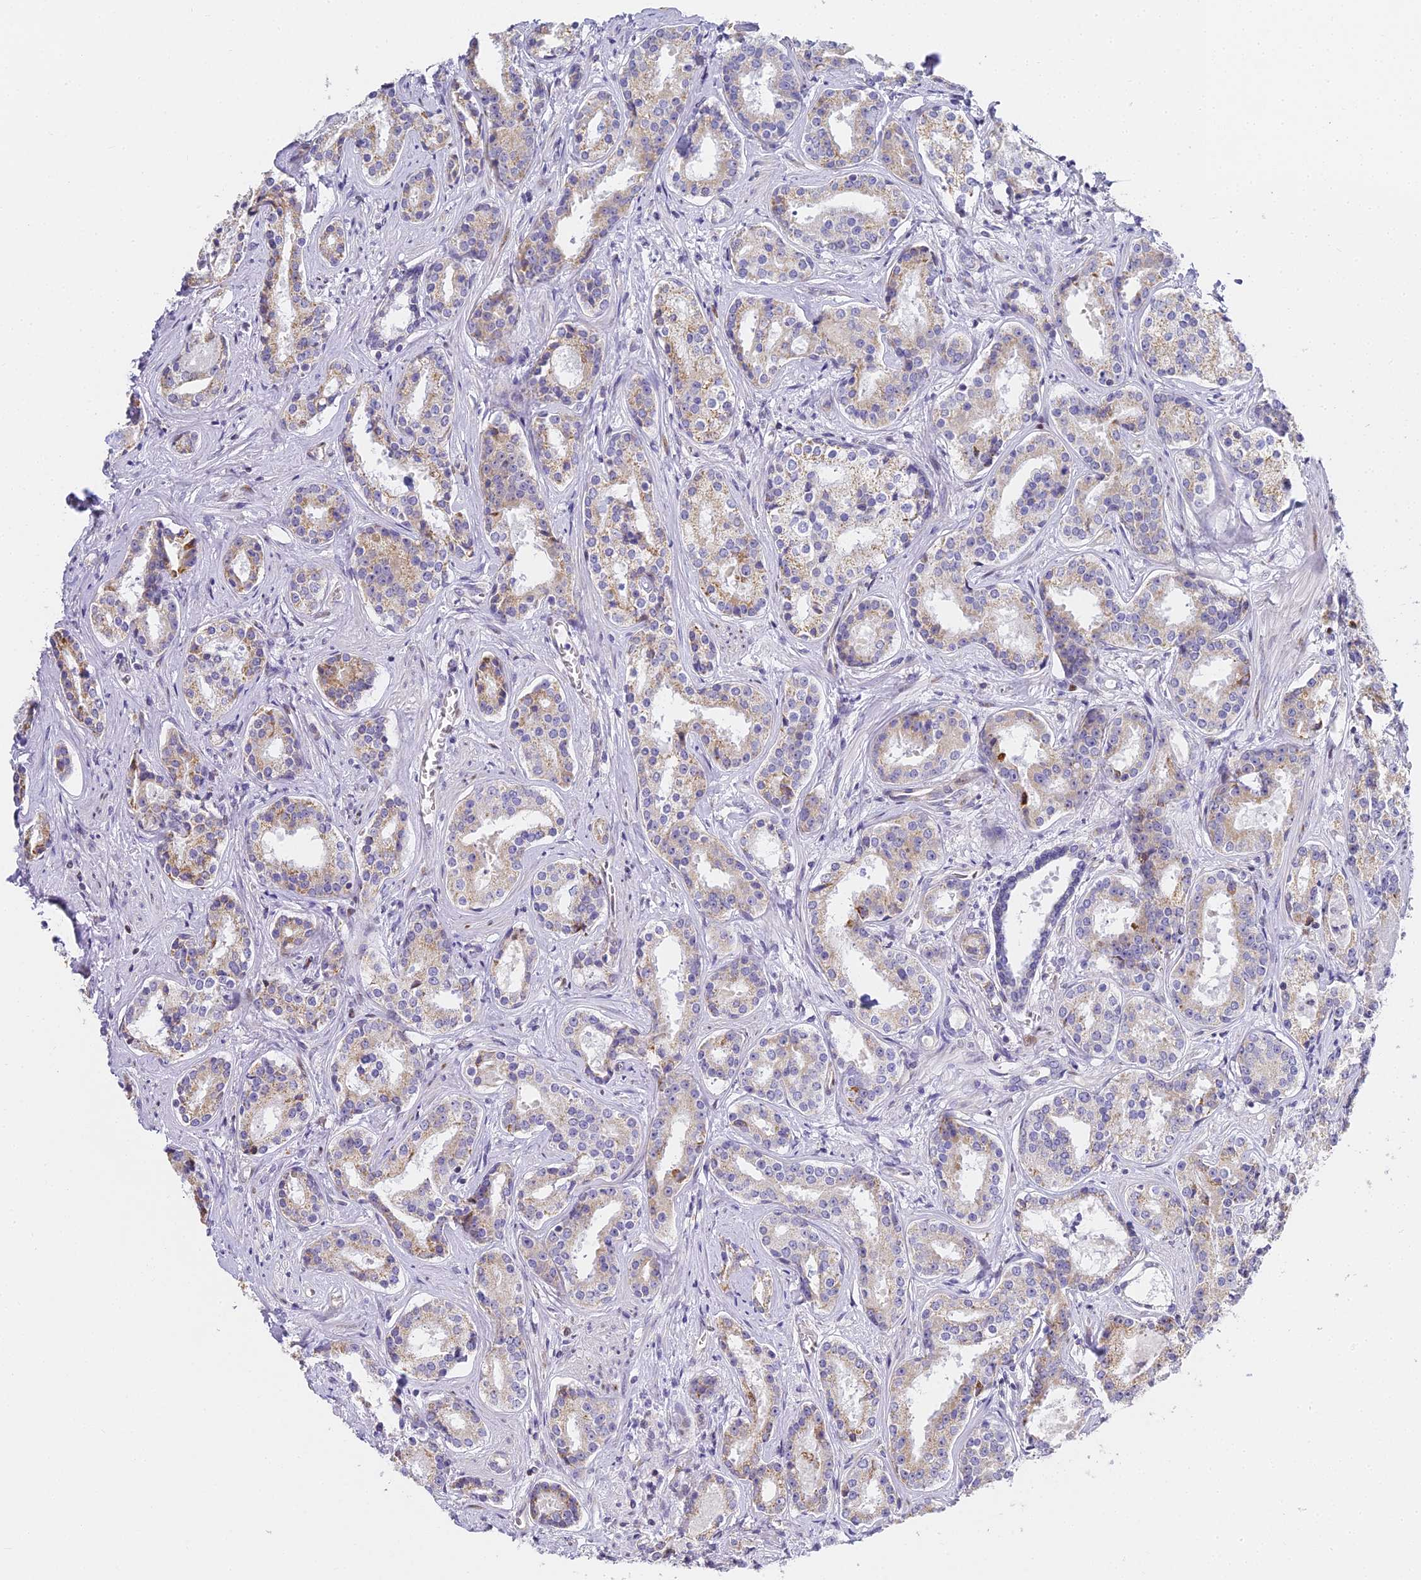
{"staining": {"intensity": "weak", "quantity": "25%-75%", "location": "cytoplasmic/membranous"}, "tissue": "prostate cancer", "cell_type": "Tumor cells", "image_type": "cancer", "snomed": [{"axis": "morphology", "description": "Adenocarcinoma, High grade"}, {"axis": "topography", "description": "Prostate"}], "caption": "Brown immunohistochemical staining in human prostate adenocarcinoma (high-grade) exhibits weak cytoplasmic/membranous expression in approximately 25%-75% of tumor cells.", "gene": "SERP1", "patient": {"sex": "male", "age": 58}}